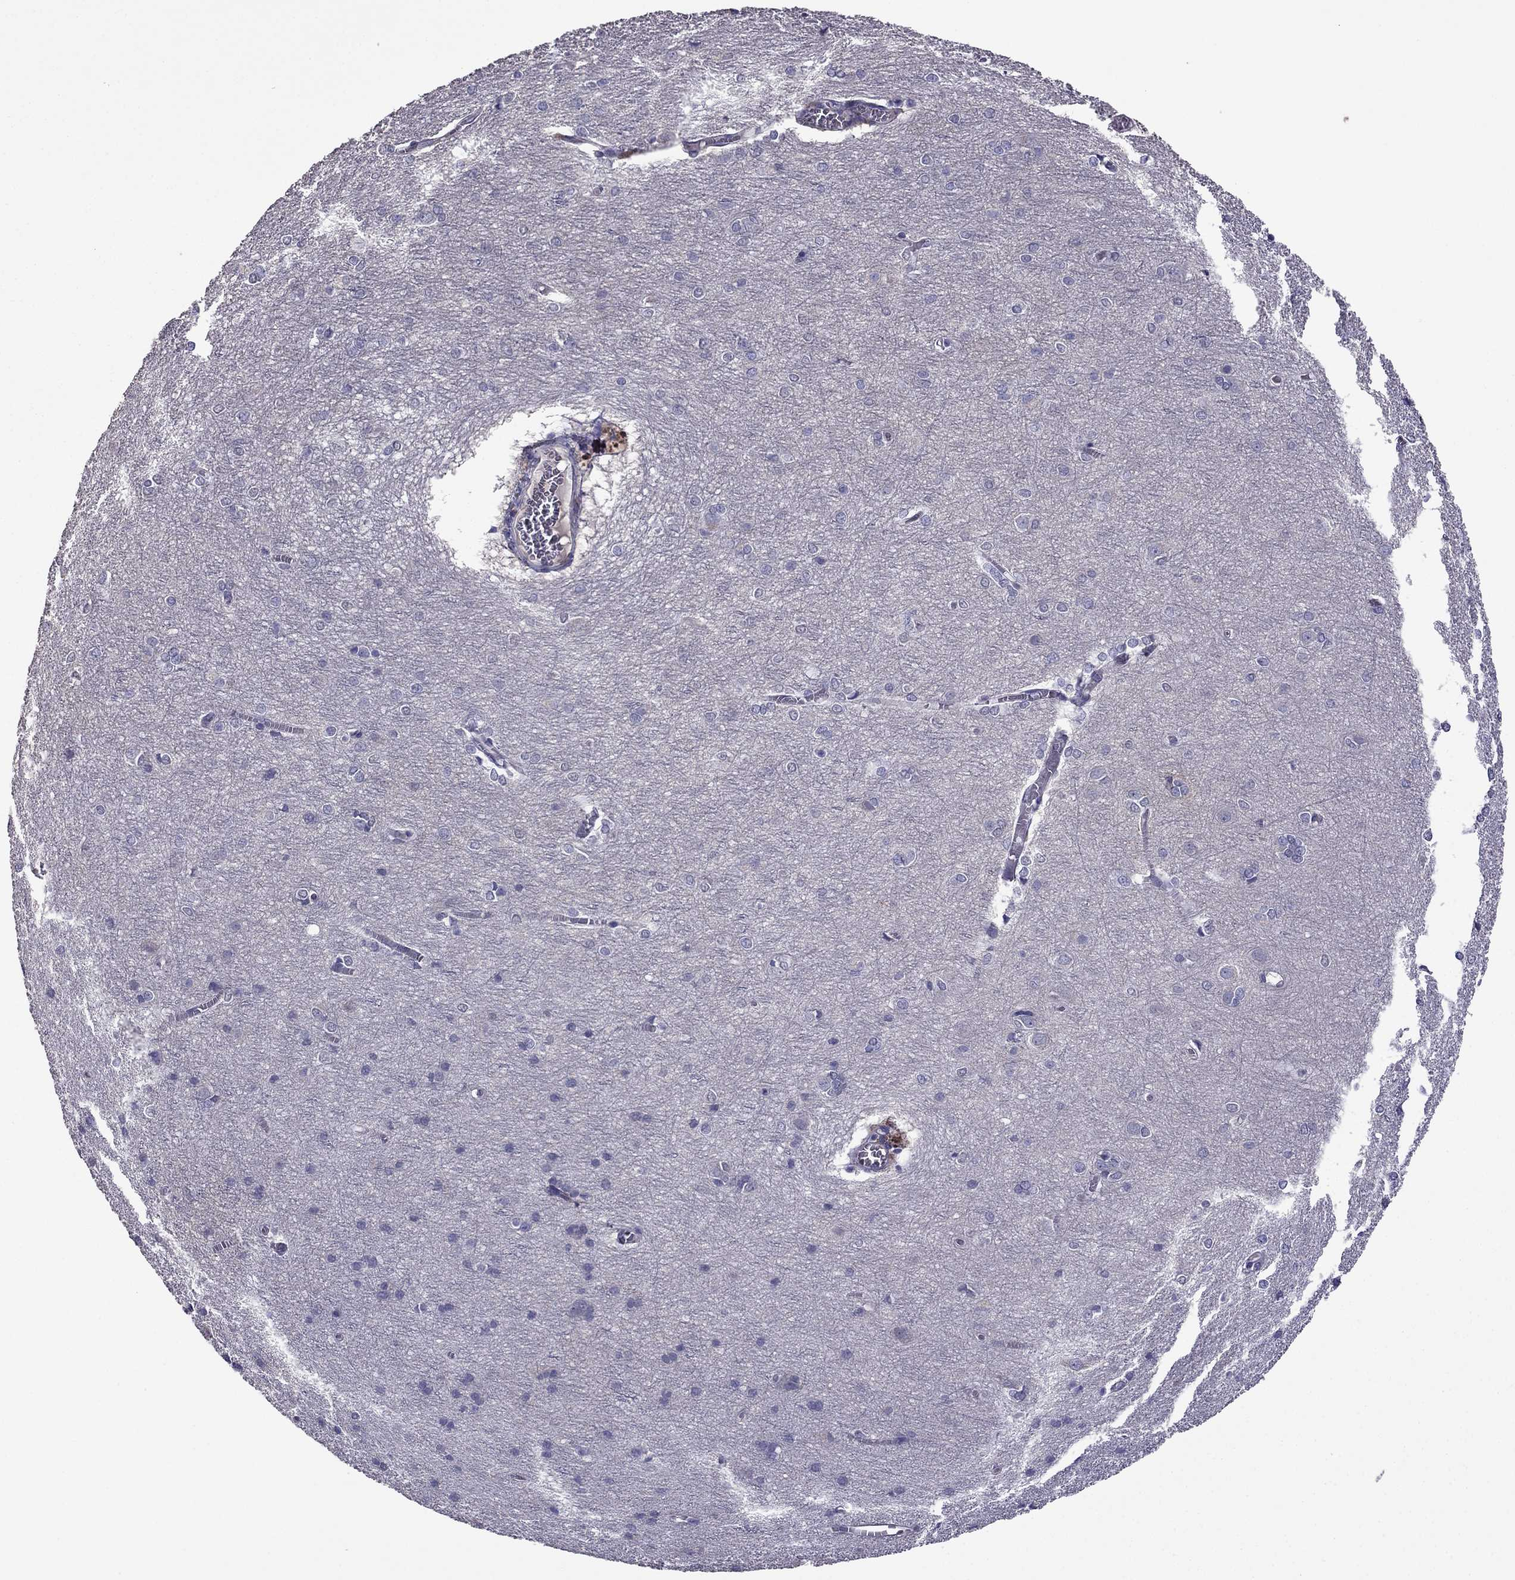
{"staining": {"intensity": "negative", "quantity": "none", "location": "none"}, "tissue": "cerebral cortex", "cell_type": "Endothelial cells", "image_type": "normal", "snomed": [{"axis": "morphology", "description": "Normal tissue, NOS"}, {"axis": "topography", "description": "Cerebral cortex"}], "caption": "Immunohistochemistry (IHC) histopathology image of benign cerebral cortex stained for a protein (brown), which displays no staining in endothelial cells.", "gene": "CDH9", "patient": {"sex": "male", "age": 37}}